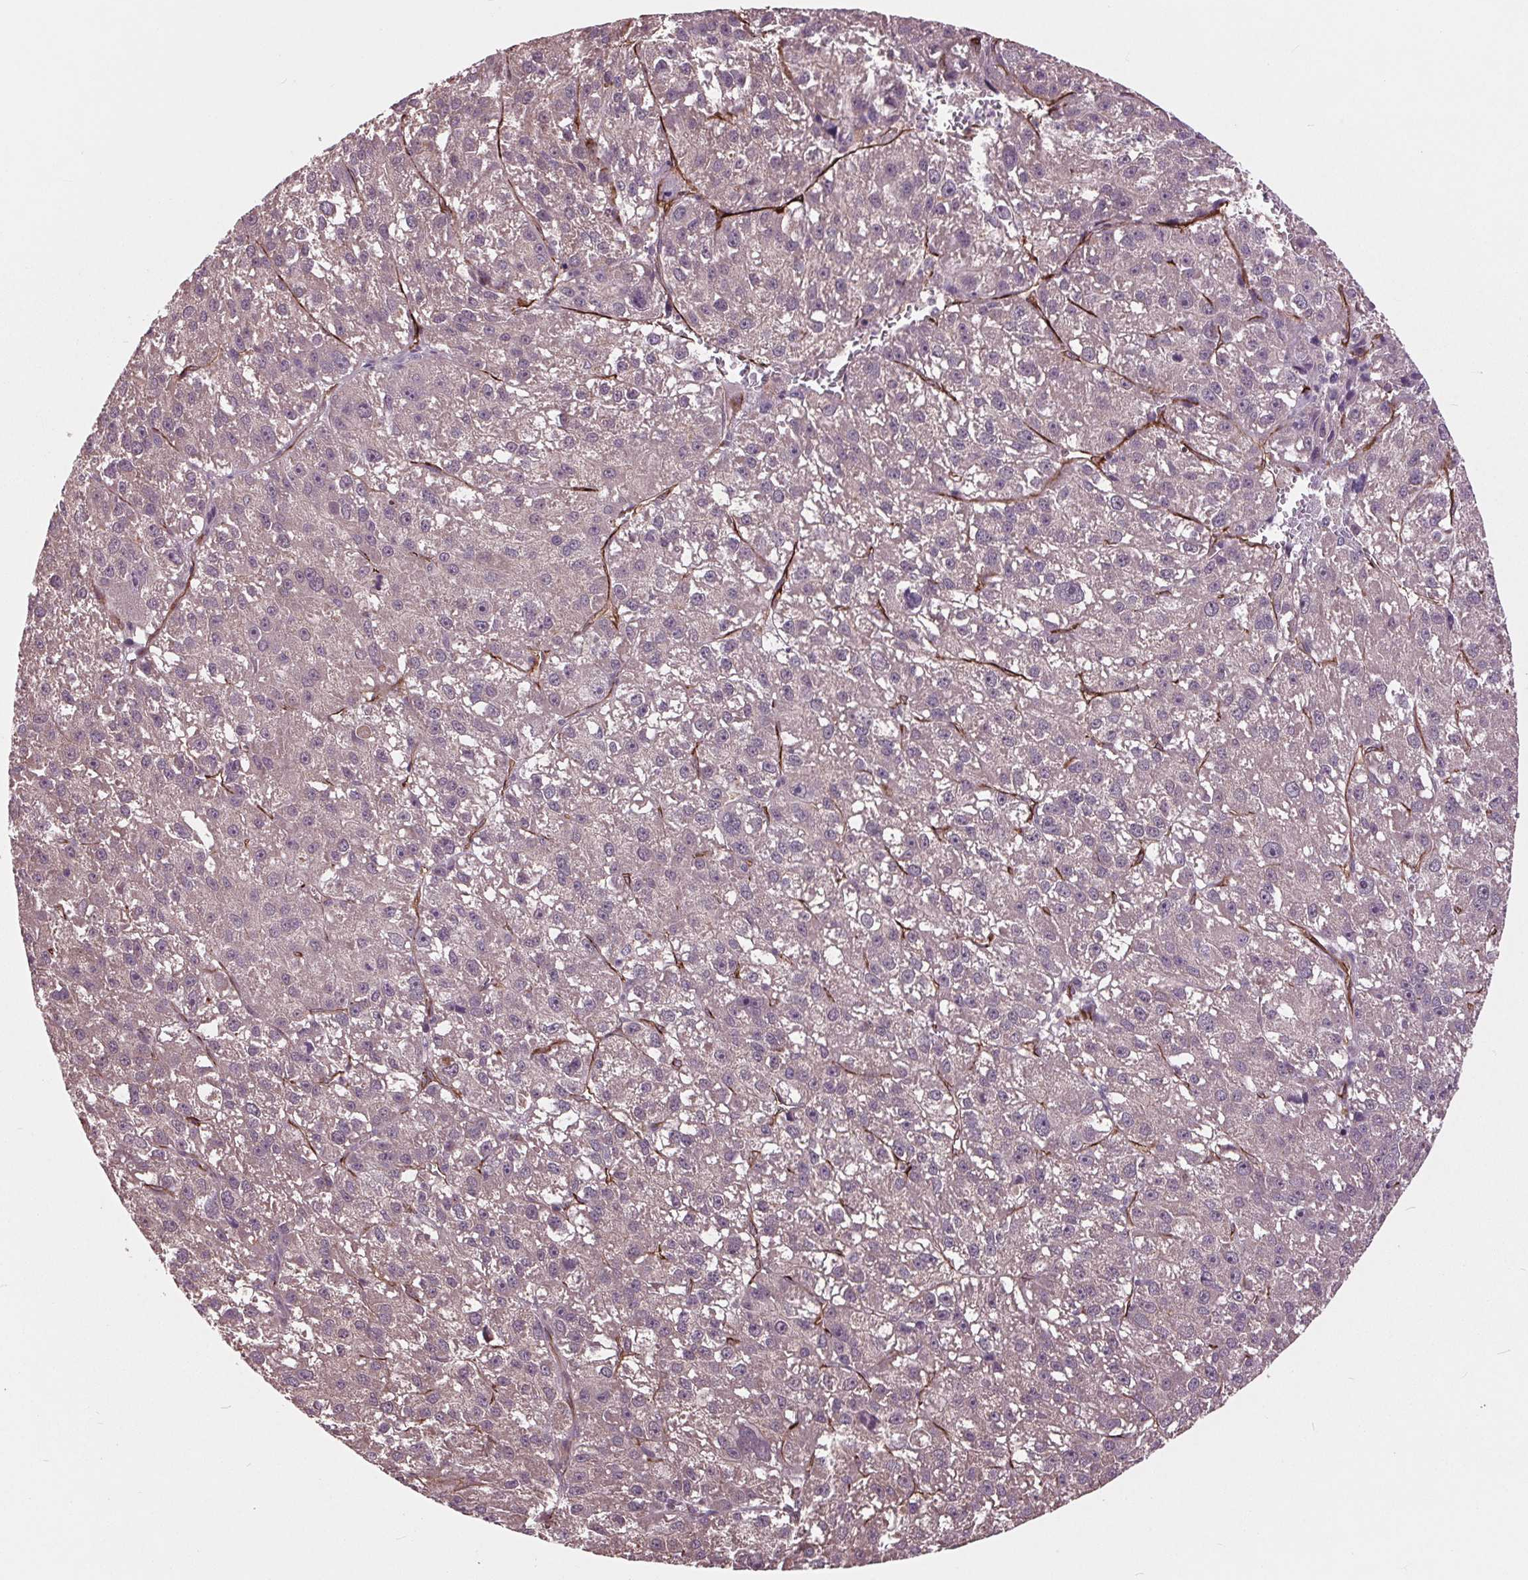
{"staining": {"intensity": "negative", "quantity": "none", "location": "none"}, "tissue": "liver cancer", "cell_type": "Tumor cells", "image_type": "cancer", "snomed": [{"axis": "morphology", "description": "Carcinoma, Hepatocellular, NOS"}, {"axis": "topography", "description": "Liver"}], "caption": "Immunohistochemistry image of neoplastic tissue: human liver hepatocellular carcinoma stained with DAB displays no significant protein expression in tumor cells. (DAB (3,3'-diaminobenzidine) immunohistochemistry, high magnification).", "gene": "MAPK8", "patient": {"sex": "female", "age": 70}}